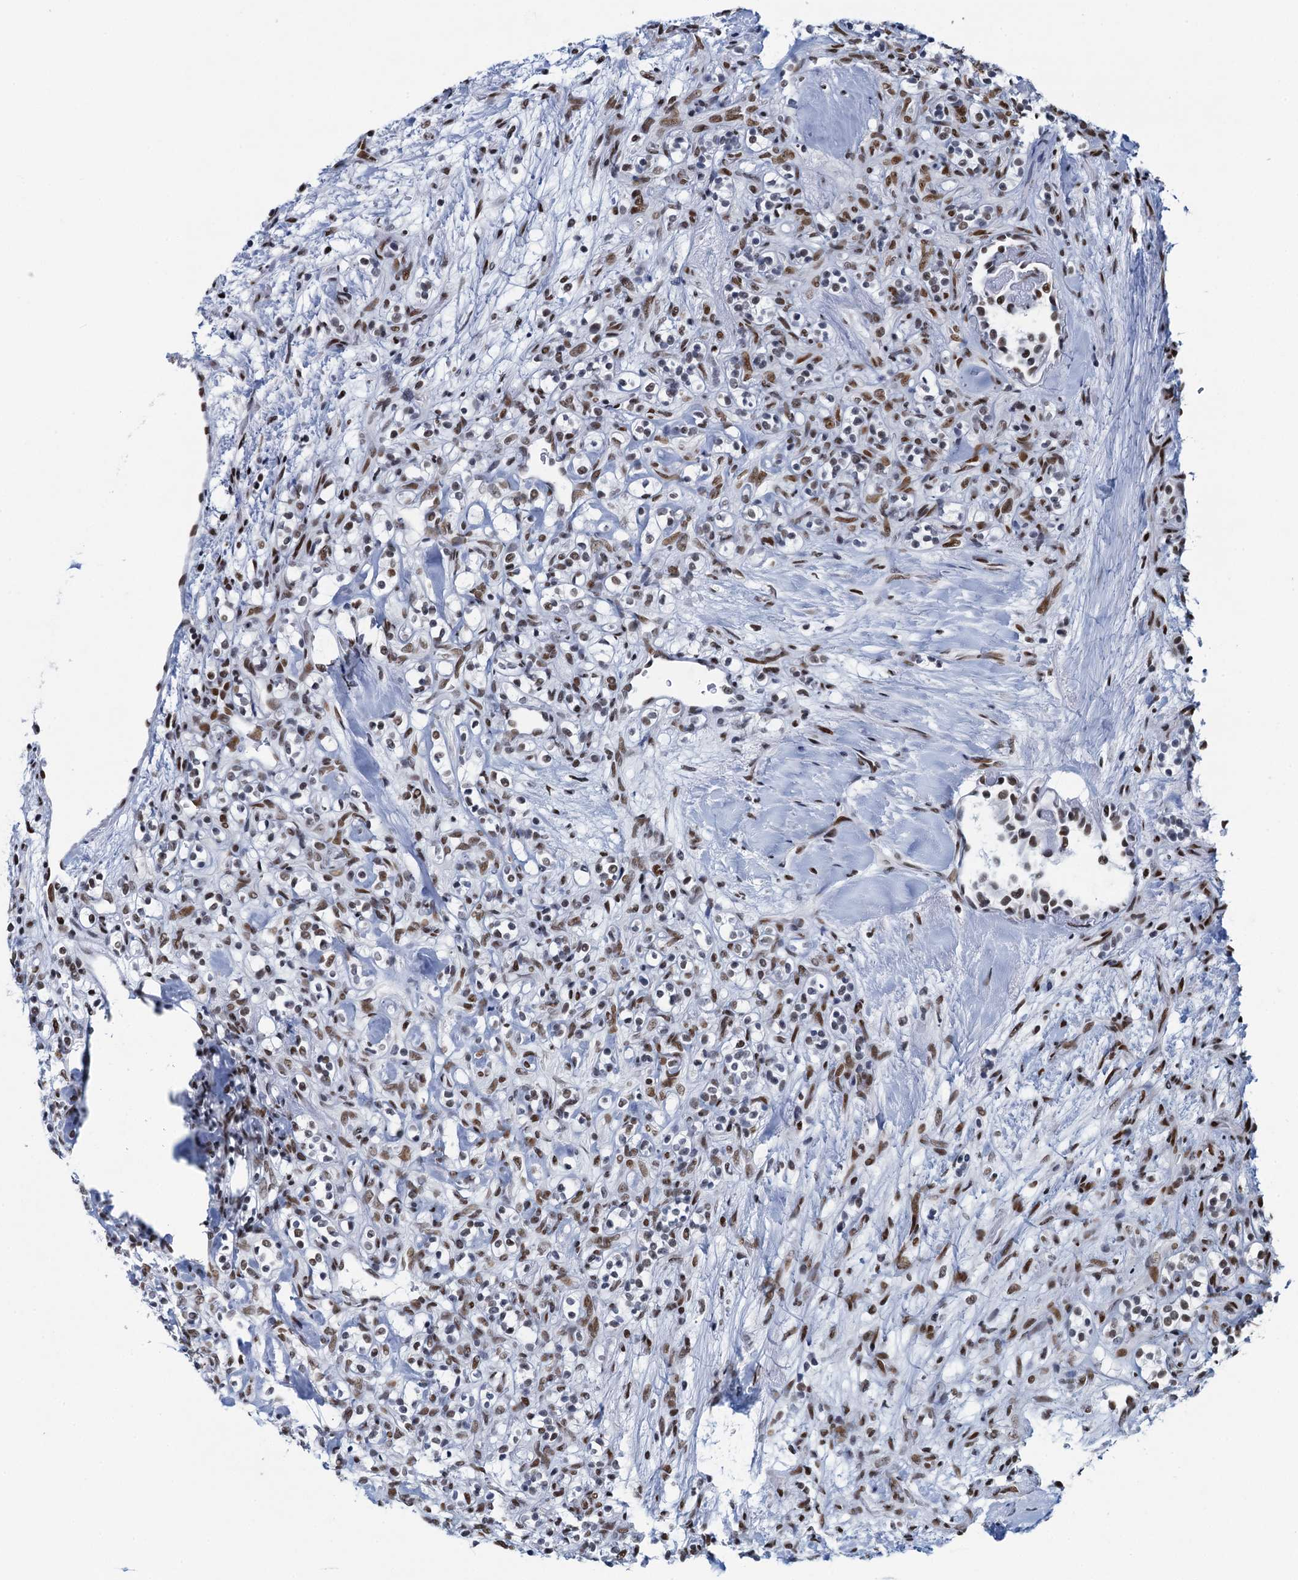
{"staining": {"intensity": "weak", "quantity": ">75%", "location": "nuclear"}, "tissue": "renal cancer", "cell_type": "Tumor cells", "image_type": "cancer", "snomed": [{"axis": "morphology", "description": "Adenocarcinoma, NOS"}, {"axis": "topography", "description": "Kidney"}], "caption": "The photomicrograph shows immunohistochemical staining of renal cancer. There is weak nuclear expression is identified in about >75% of tumor cells. (DAB IHC with brightfield microscopy, high magnification).", "gene": "HNRNPUL2", "patient": {"sex": "male", "age": 77}}